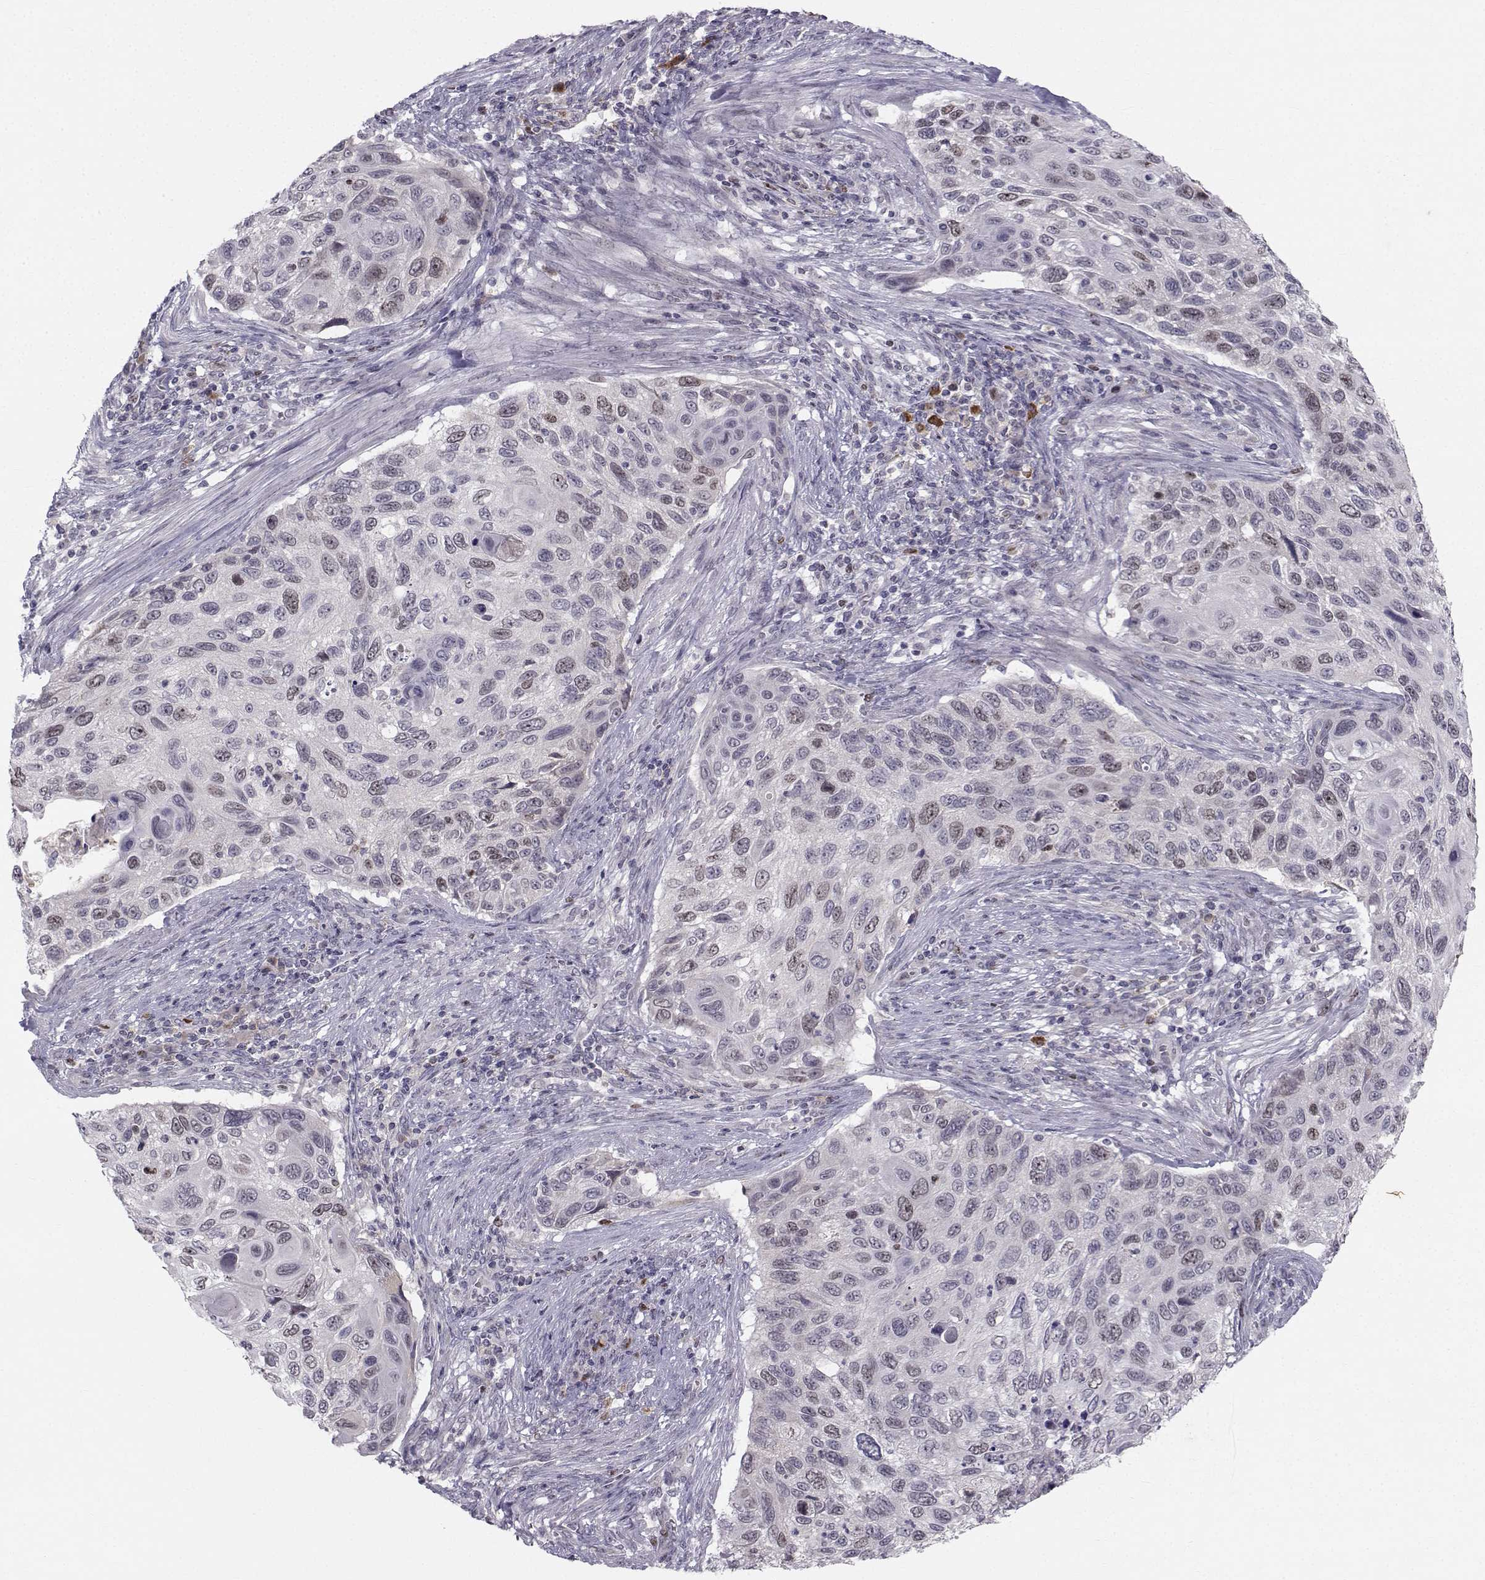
{"staining": {"intensity": "weak", "quantity": "<25%", "location": "nuclear"}, "tissue": "cervical cancer", "cell_type": "Tumor cells", "image_type": "cancer", "snomed": [{"axis": "morphology", "description": "Squamous cell carcinoma, NOS"}, {"axis": "topography", "description": "Cervix"}], "caption": "This is an immunohistochemistry (IHC) image of cervical squamous cell carcinoma. There is no expression in tumor cells.", "gene": "LRP8", "patient": {"sex": "female", "age": 70}}